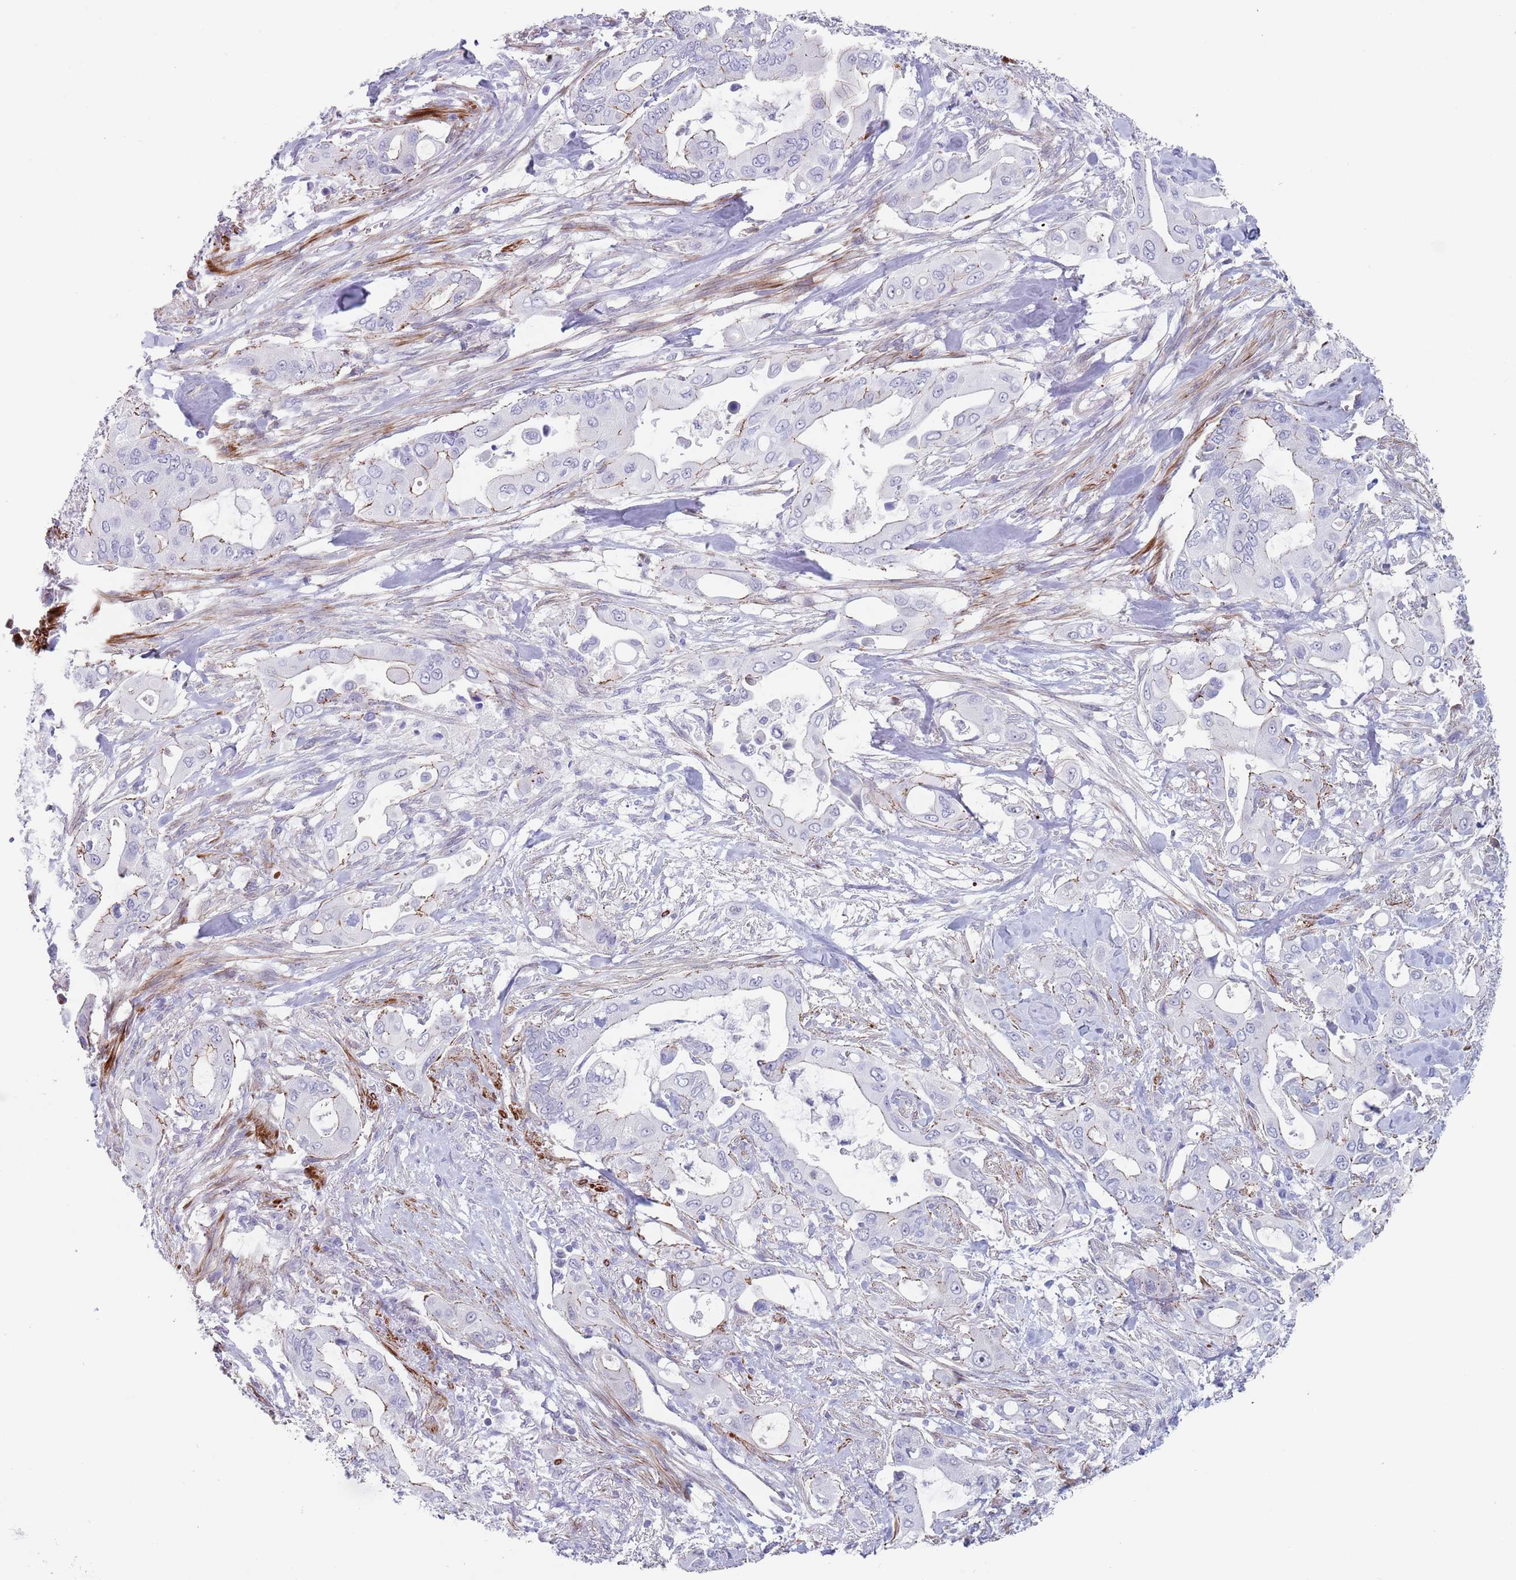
{"staining": {"intensity": "moderate", "quantity": "<25%", "location": "cytoplasmic/membranous"}, "tissue": "pancreatic cancer", "cell_type": "Tumor cells", "image_type": "cancer", "snomed": [{"axis": "morphology", "description": "Adenocarcinoma, NOS"}, {"axis": "topography", "description": "Pancreas"}], "caption": "Immunohistochemistry (IHC) image of neoplastic tissue: pancreatic cancer (adenocarcinoma) stained using immunohistochemistry (IHC) demonstrates low levels of moderate protein expression localized specifically in the cytoplasmic/membranous of tumor cells, appearing as a cytoplasmic/membranous brown color.", "gene": "OR5A2", "patient": {"sex": "male", "age": 57}}